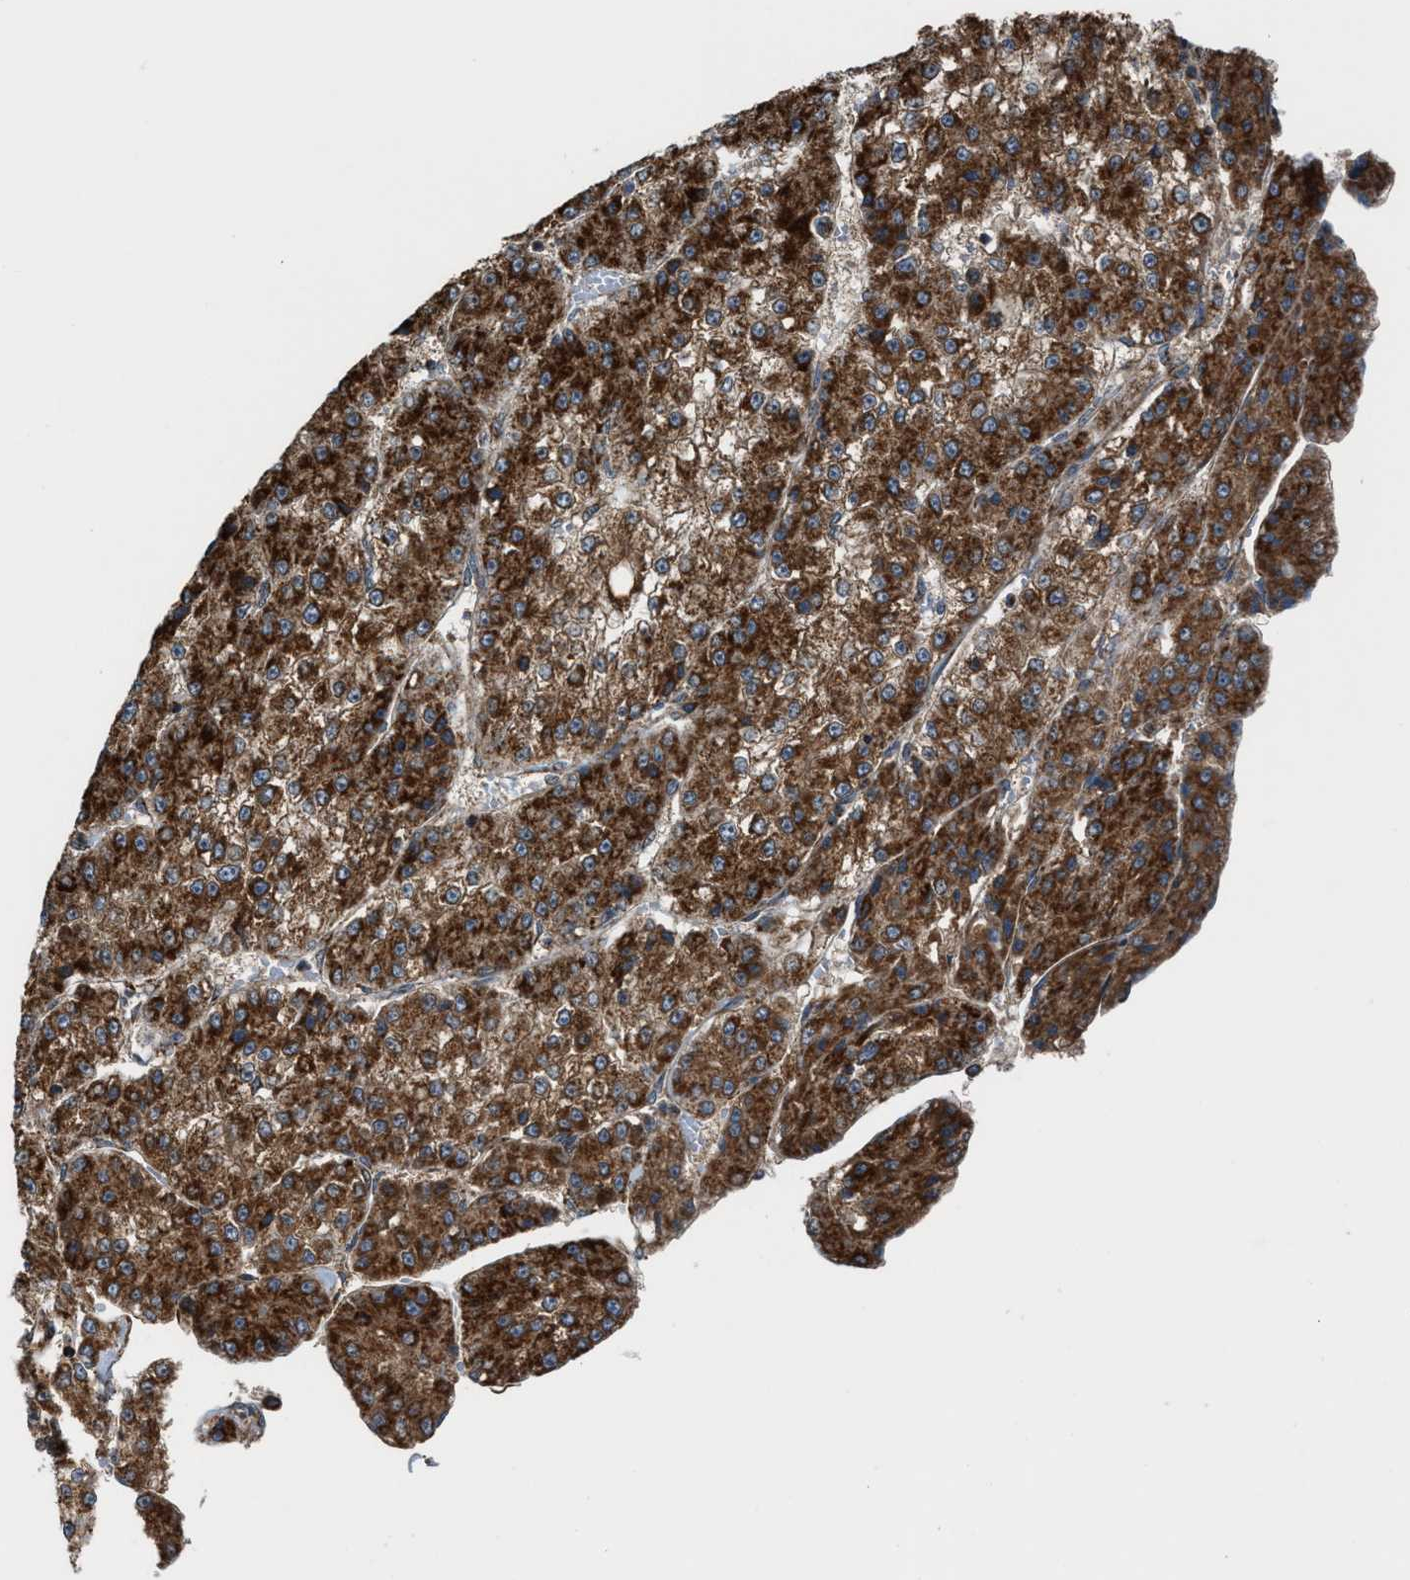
{"staining": {"intensity": "strong", "quantity": ">75%", "location": "cytoplasmic/membranous"}, "tissue": "liver cancer", "cell_type": "Tumor cells", "image_type": "cancer", "snomed": [{"axis": "morphology", "description": "Carcinoma, Hepatocellular, NOS"}, {"axis": "topography", "description": "Liver"}], "caption": "Immunohistochemistry of human liver cancer (hepatocellular carcinoma) exhibits high levels of strong cytoplasmic/membranous staining in approximately >75% of tumor cells. (brown staining indicates protein expression, while blue staining denotes nuclei).", "gene": "SGSM2", "patient": {"sex": "female", "age": 73}}